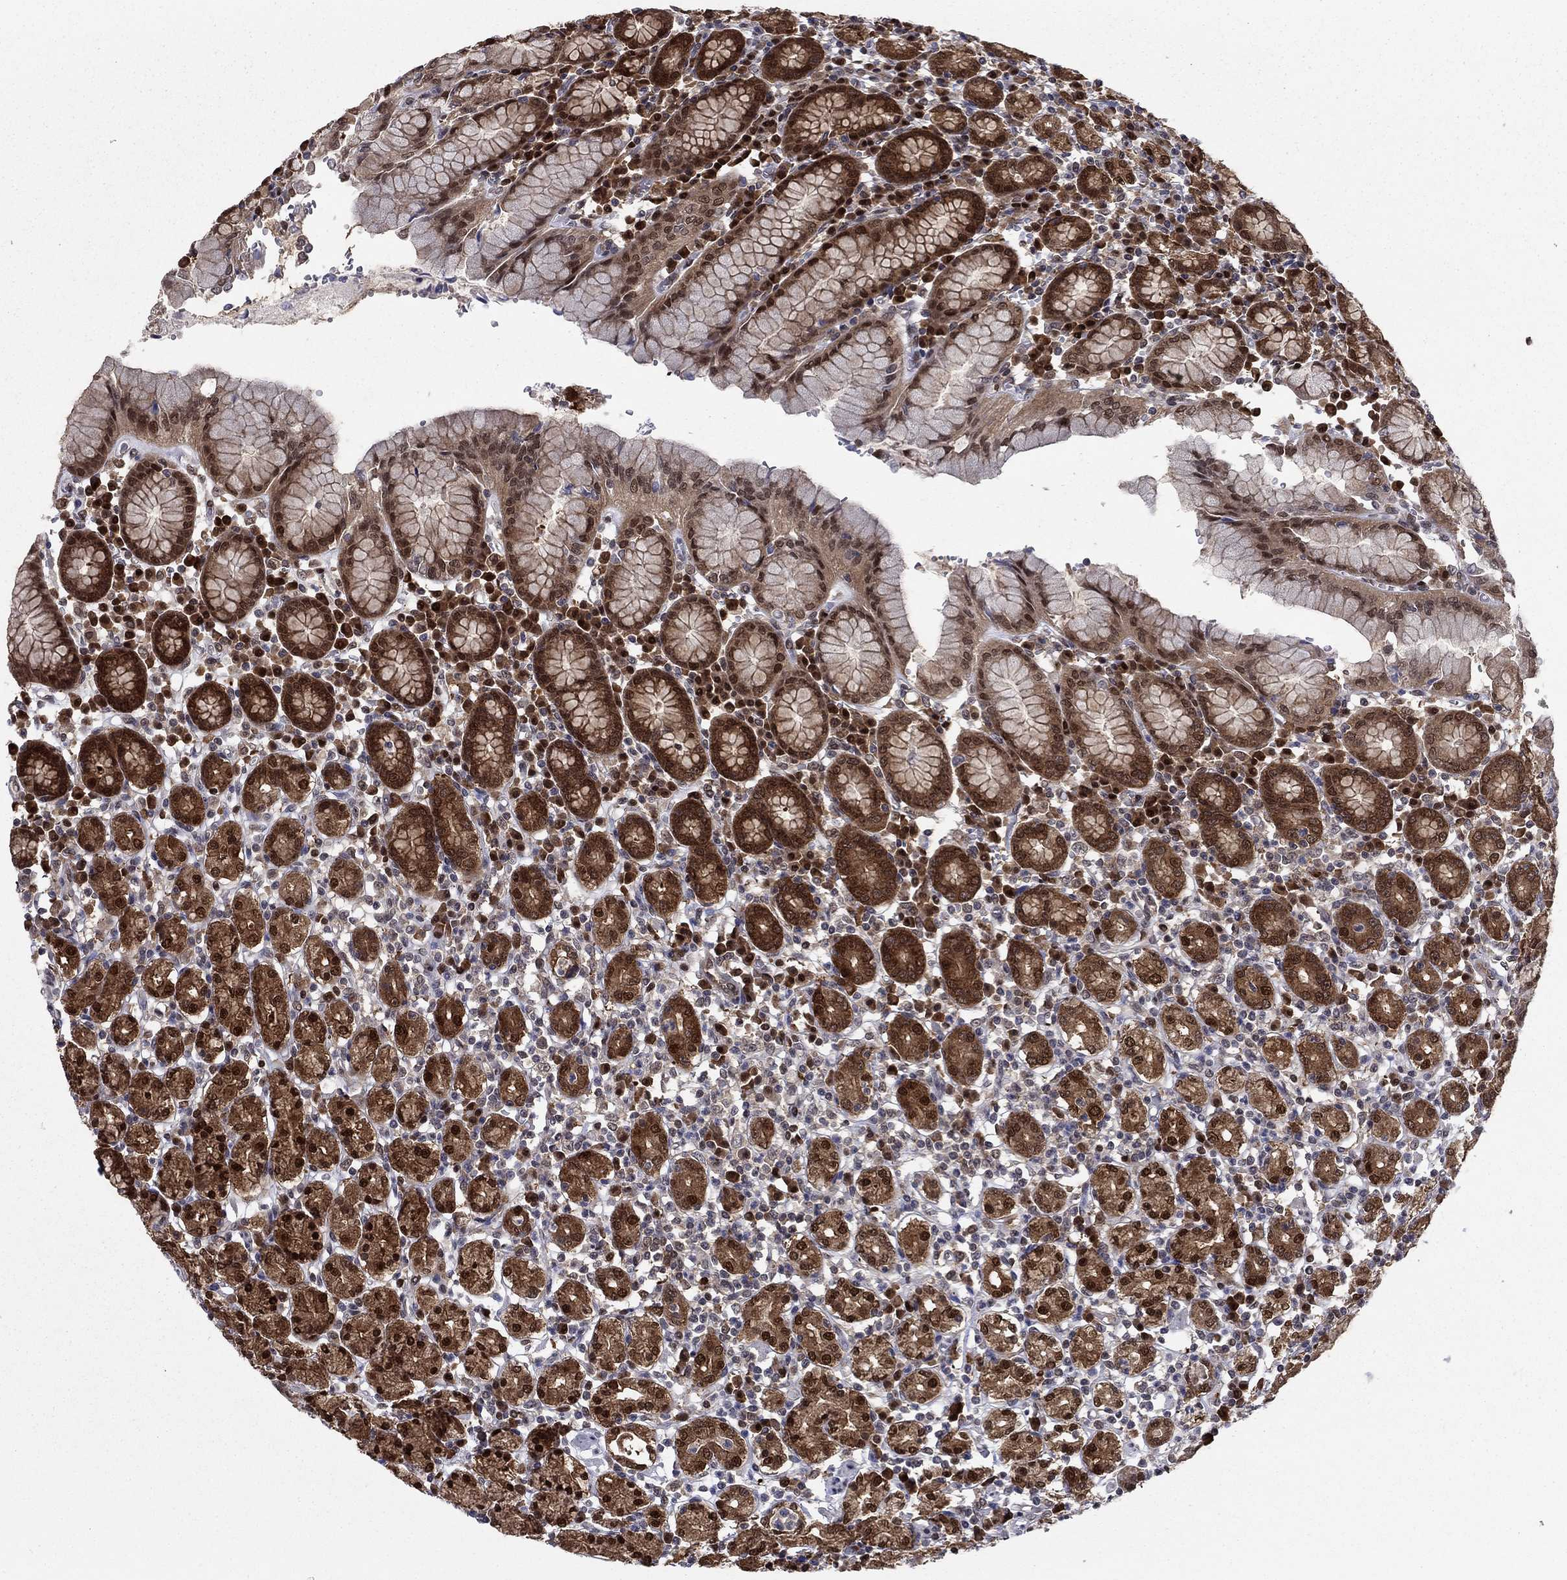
{"staining": {"intensity": "strong", "quantity": ">75%", "location": "cytoplasmic/membranous,nuclear"}, "tissue": "stomach", "cell_type": "Glandular cells", "image_type": "normal", "snomed": [{"axis": "morphology", "description": "Normal tissue, NOS"}, {"axis": "topography", "description": "Stomach, upper"}, {"axis": "topography", "description": "Stomach"}], "caption": "Immunohistochemistry image of normal stomach: stomach stained using immunohistochemistry demonstrates high levels of strong protein expression localized specifically in the cytoplasmic/membranous,nuclear of glandular cells, appearing as a cytoplasmic/membranous,nuclear brown color.", "gene": "FKBP4", "patient": {"sex": "male", "age": 62}}